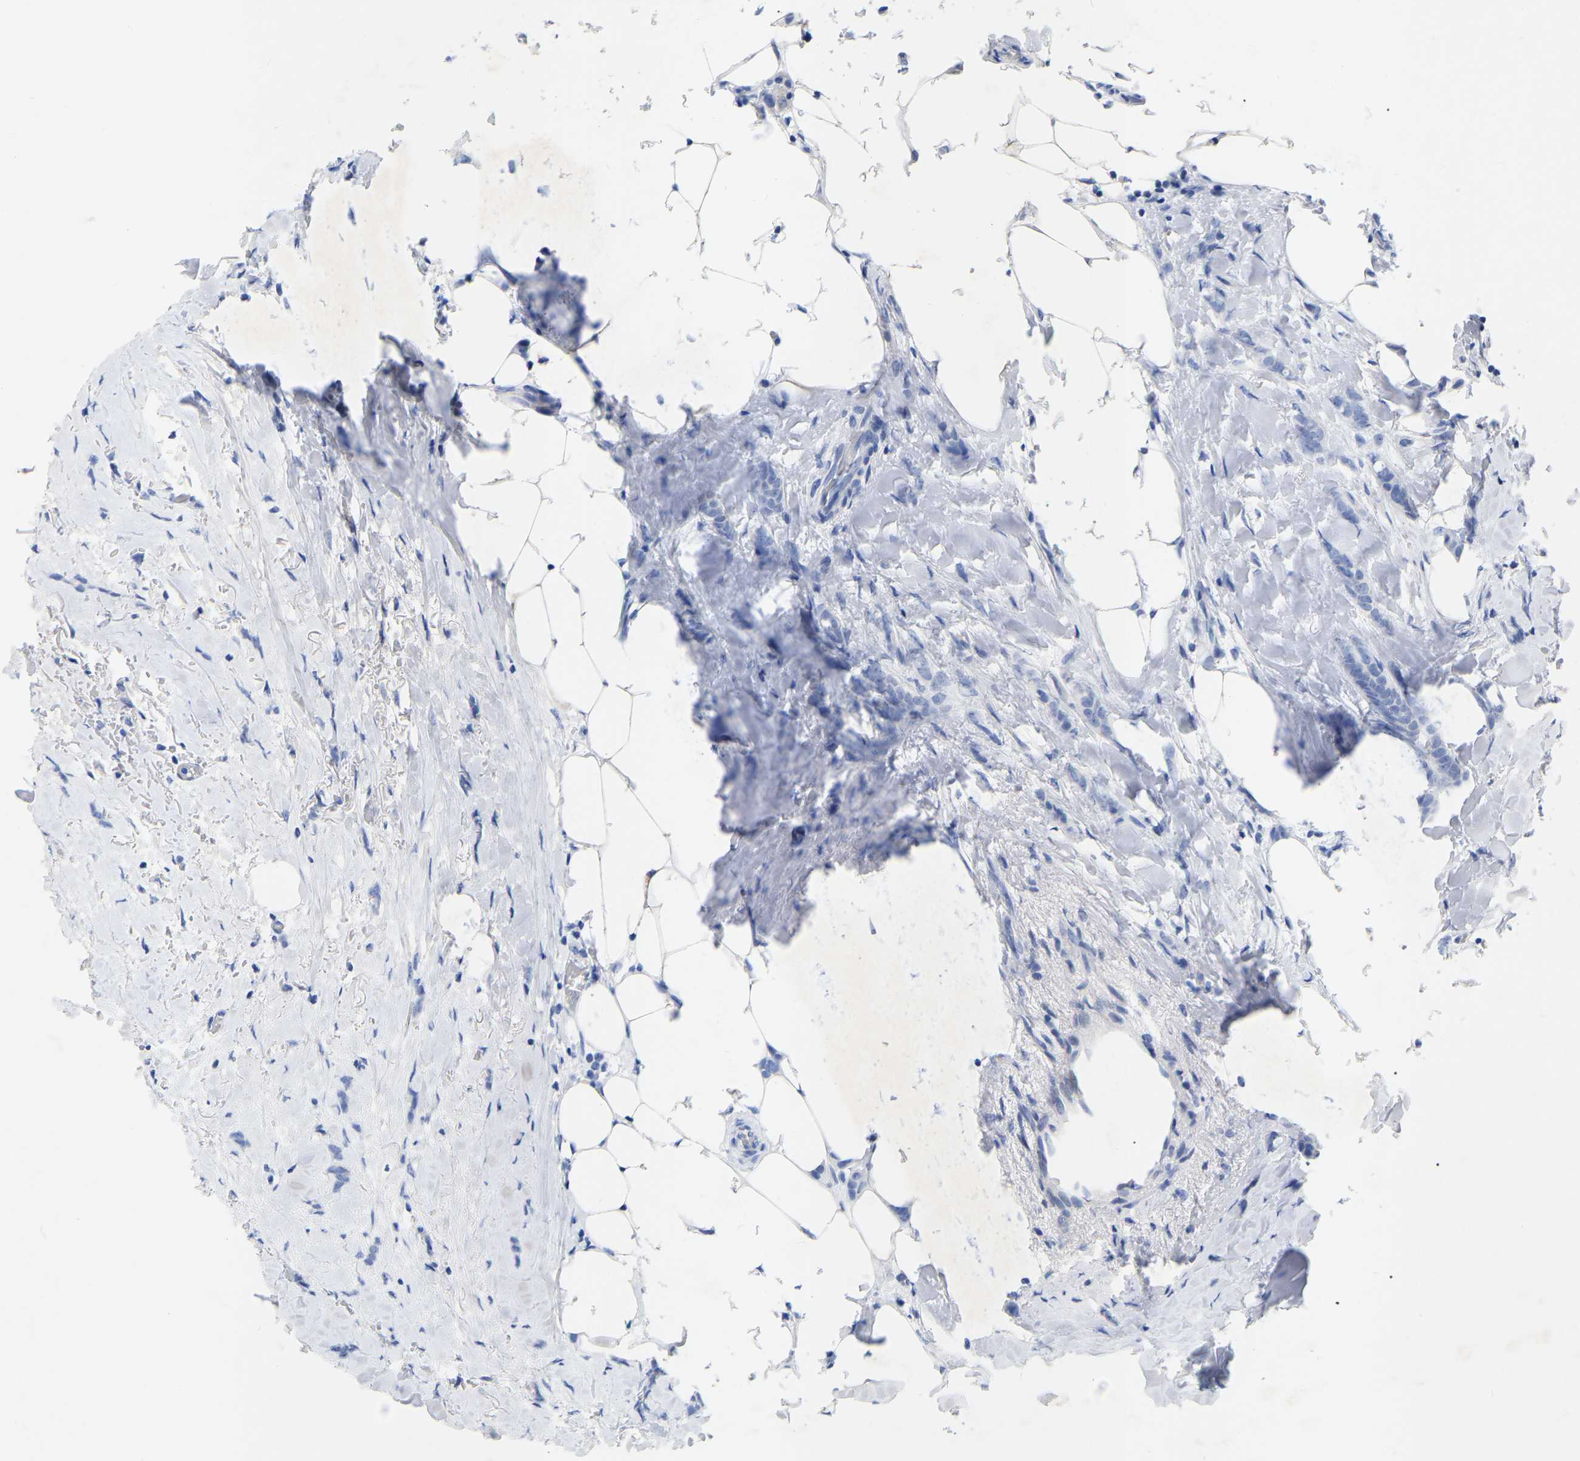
{"staining": {"intensity": "negative", "quantity": "none", "location": "none"}, "tissue": "breast cancer", "cell_type": "Tumor cells", "image_type": "cancer", "snomed": [{"axis": "morphology", "description": "Lobular carcinoma, in situ"}, {"axis": "morphology", "description": "Lobular carcinoma"}, {"axis": "topography", "description": "Breast"}], "caption": "Tumor cells show no significant protein positivity in breast lobular carcinoma in situ.", "gene": "ZNF629", "patient": {"sex": "female", "age": 41}}